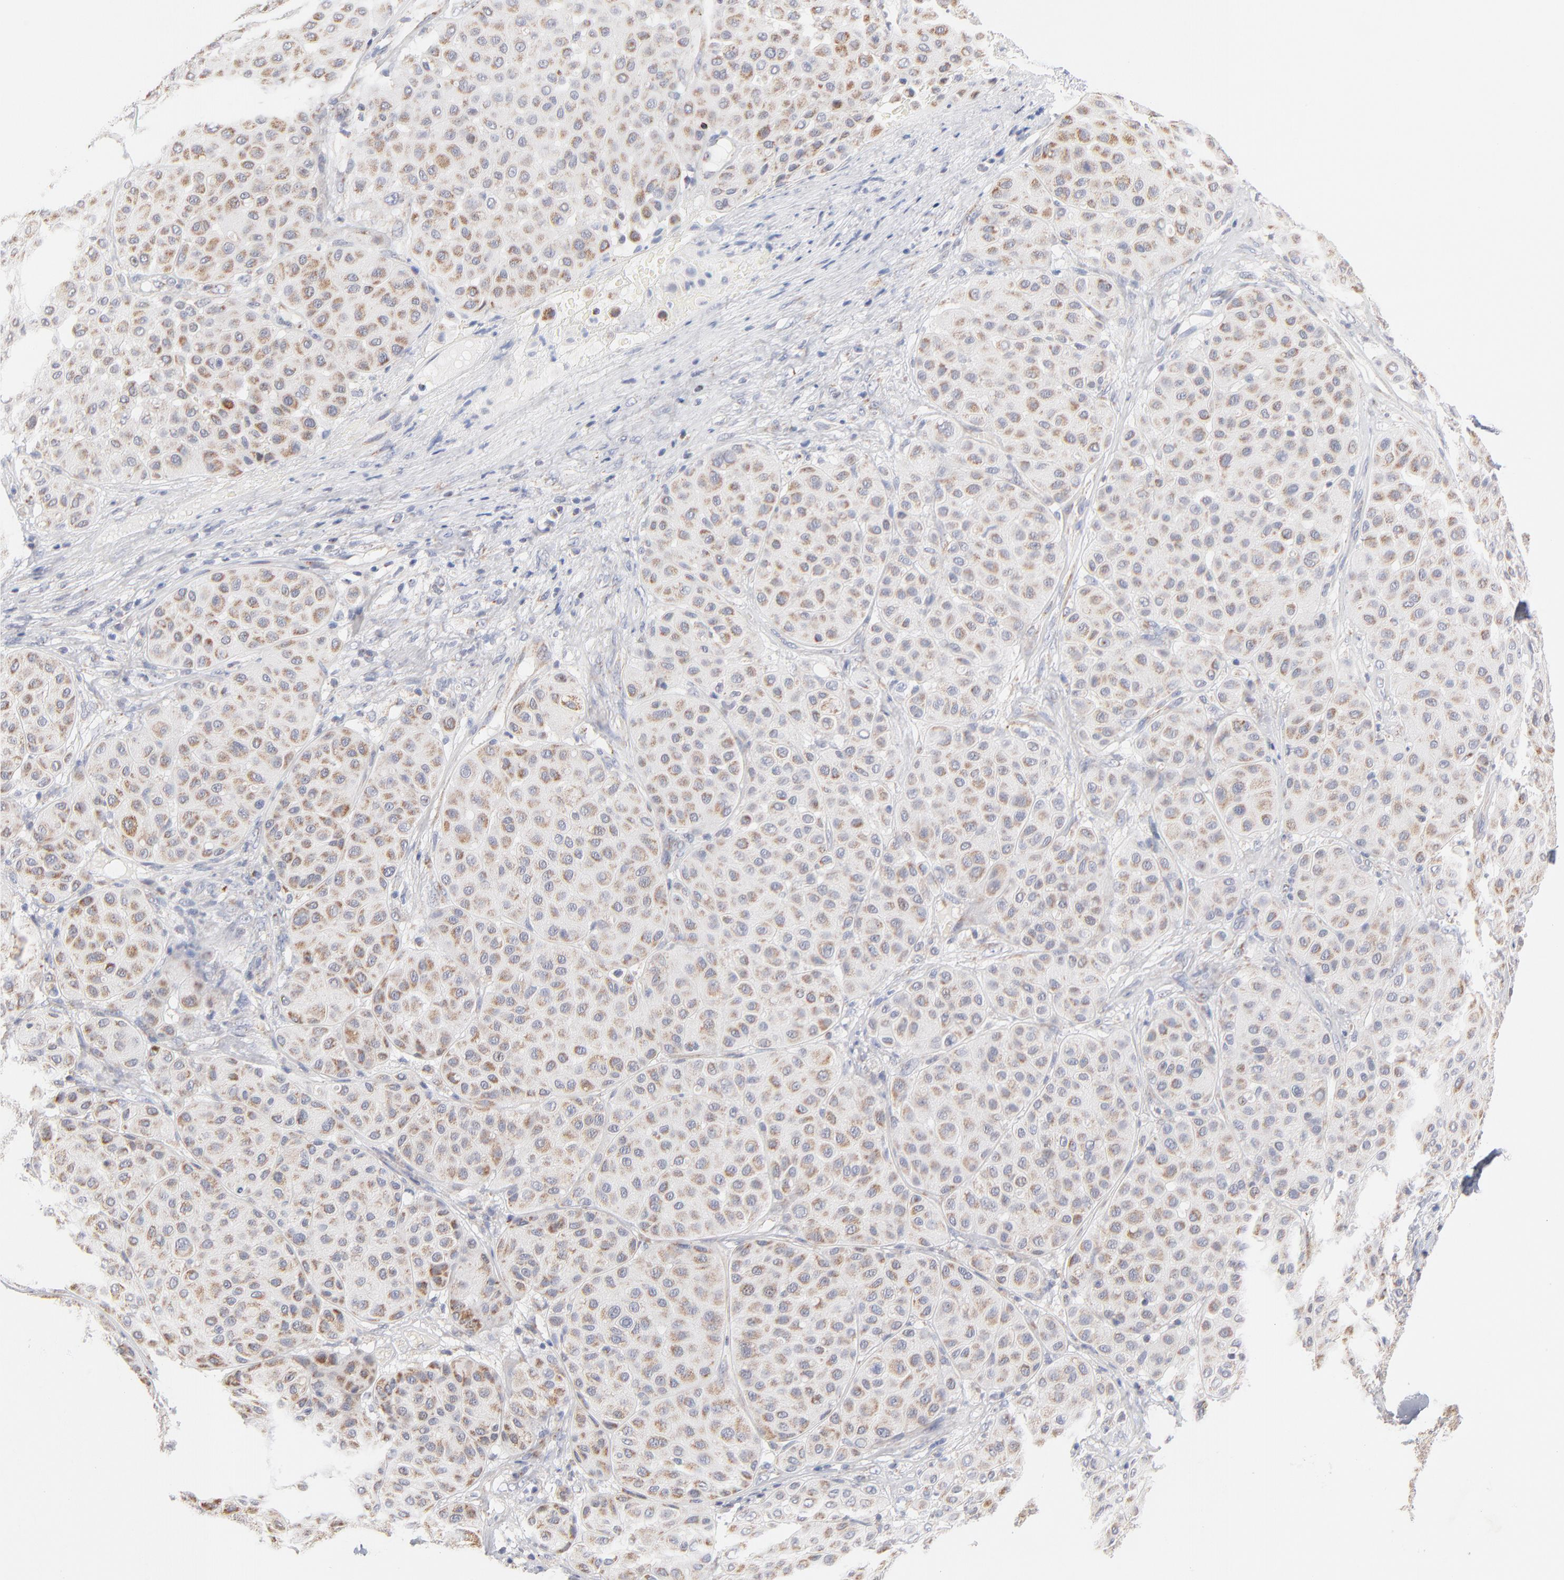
{"staining": {"intensity": "moderate", "quantity": ">75%", "location": "cytoplasmic/membranous"}, "tissue": "melanoma", "cell_type": "Tumor cells", "image_type": "cancer", "snomed": [{"axis": "morphology", "description": "Normal tissue, NOS"}, {"axis": "morphology", "description": "Malignant melanoma, Metastatic site"}, {"axis": "topography", "description": "Skin"}], "caption": "Moderate cytoplasmic/membranous protein expression is seen in about >75% of tumor cells in malignant melanoma (metastatic site). Using DAB (brown) and hematoxylin (blue) stains, captured at high magnification using brightfield microscopy.", "gene": "MRPL58", "patient": {"sex": "male", "age": 41}}